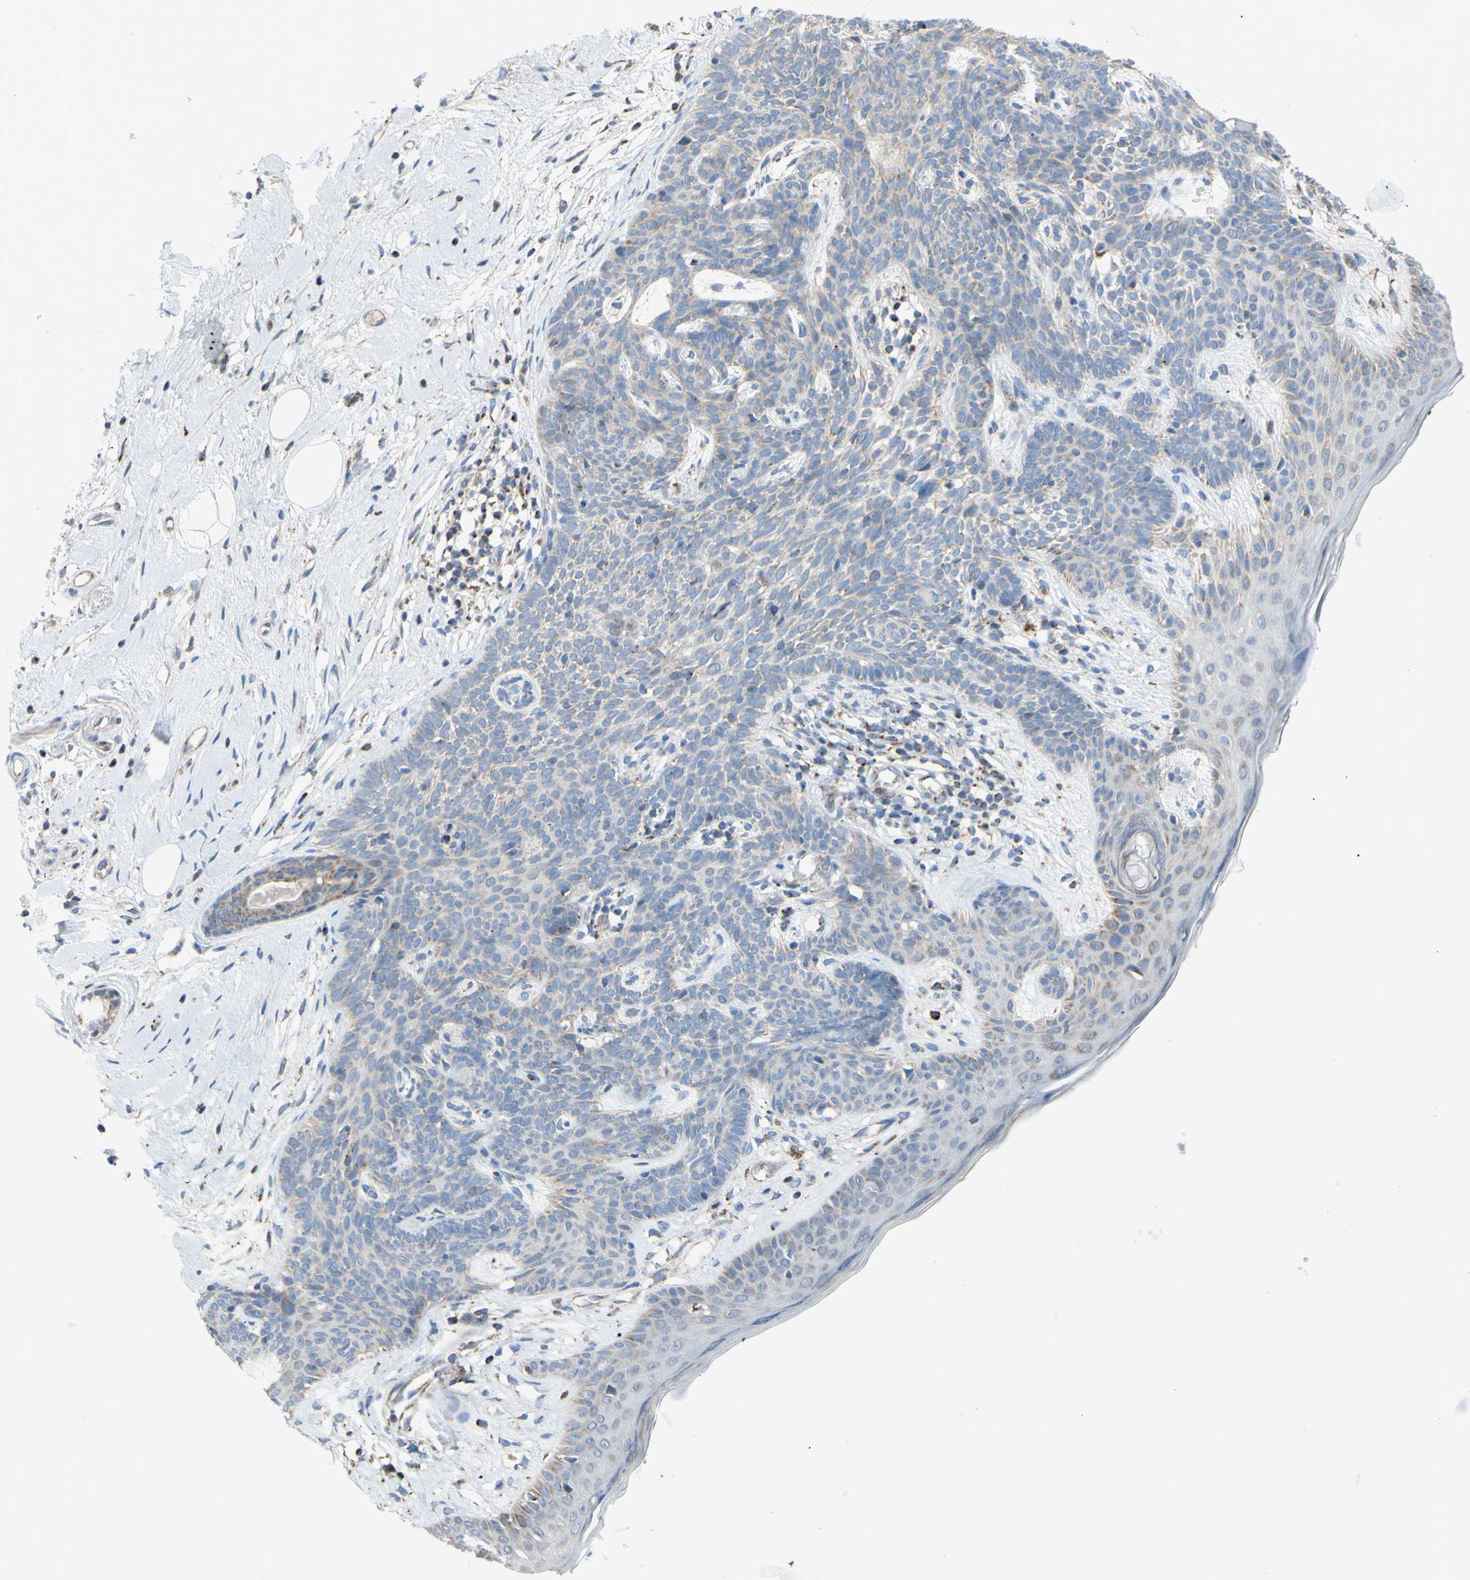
{"staining": {"intensity": "weak", "quantity": "<25%", "location": "cytoplasmic/membranous"}, "tissue": "skin cancer", "cell_type": "Tumor cells", "image_type": "cancer", "snomed": [{"axis": "morphology", "description": "Developmental malformation"}, {"axis": "morphology", "description": "Basal cell carcinoma"}, {"axis": "topography", "description": "Skin"}], "caption": "Immunohistochemistry image of neoplastic tissue: human skin basal cell carcinoma stained with DAB reveals no significant protein expression in tumor cells. (Stains: DAB immunohistochemistry with hematoxylin counter stain, Microscopy: brightfield microscopy at high magnification).", "gene": "GLT8D1", "patient": {"sex": "female", "age": 62}}